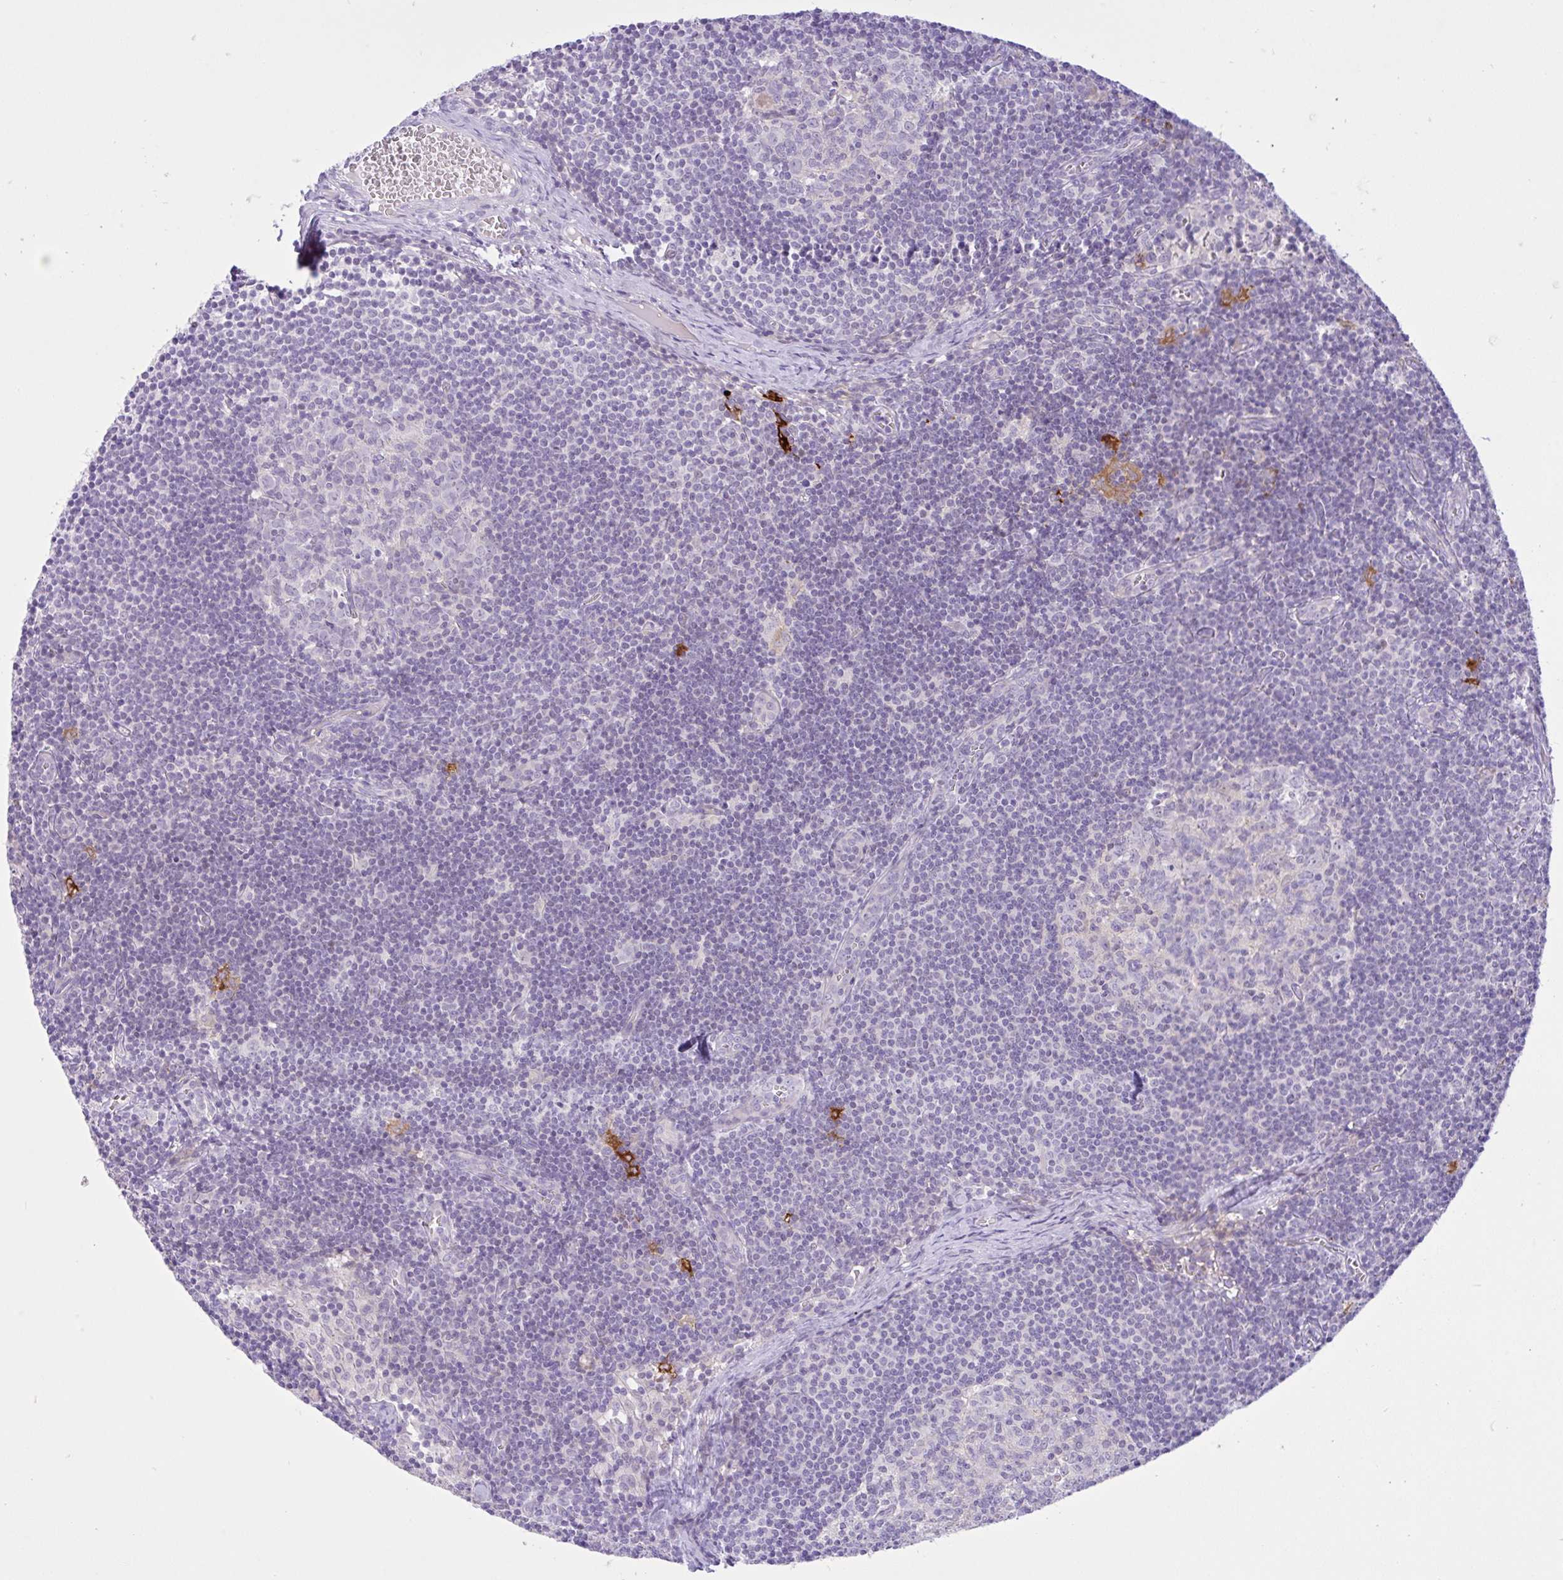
{"staining": {"intensity": "negative", "quantity": "none", "location": "none"}, "tissue": "lymph node", "cell_type": "Germinal center cells", "image_type": "normal", "snomed": [{"axis": "morphology", "description": "Normal tissue, NOS"}, {"axis": "topography", "description": "Lymph node"}], "caption": "Germinal center cells show no significant protein positivity in normal lymph node. (DAB IHC with hematoxylin counter stain).", "gene": "ZNF101", "patient": {"sex": "female", "age": 31}}